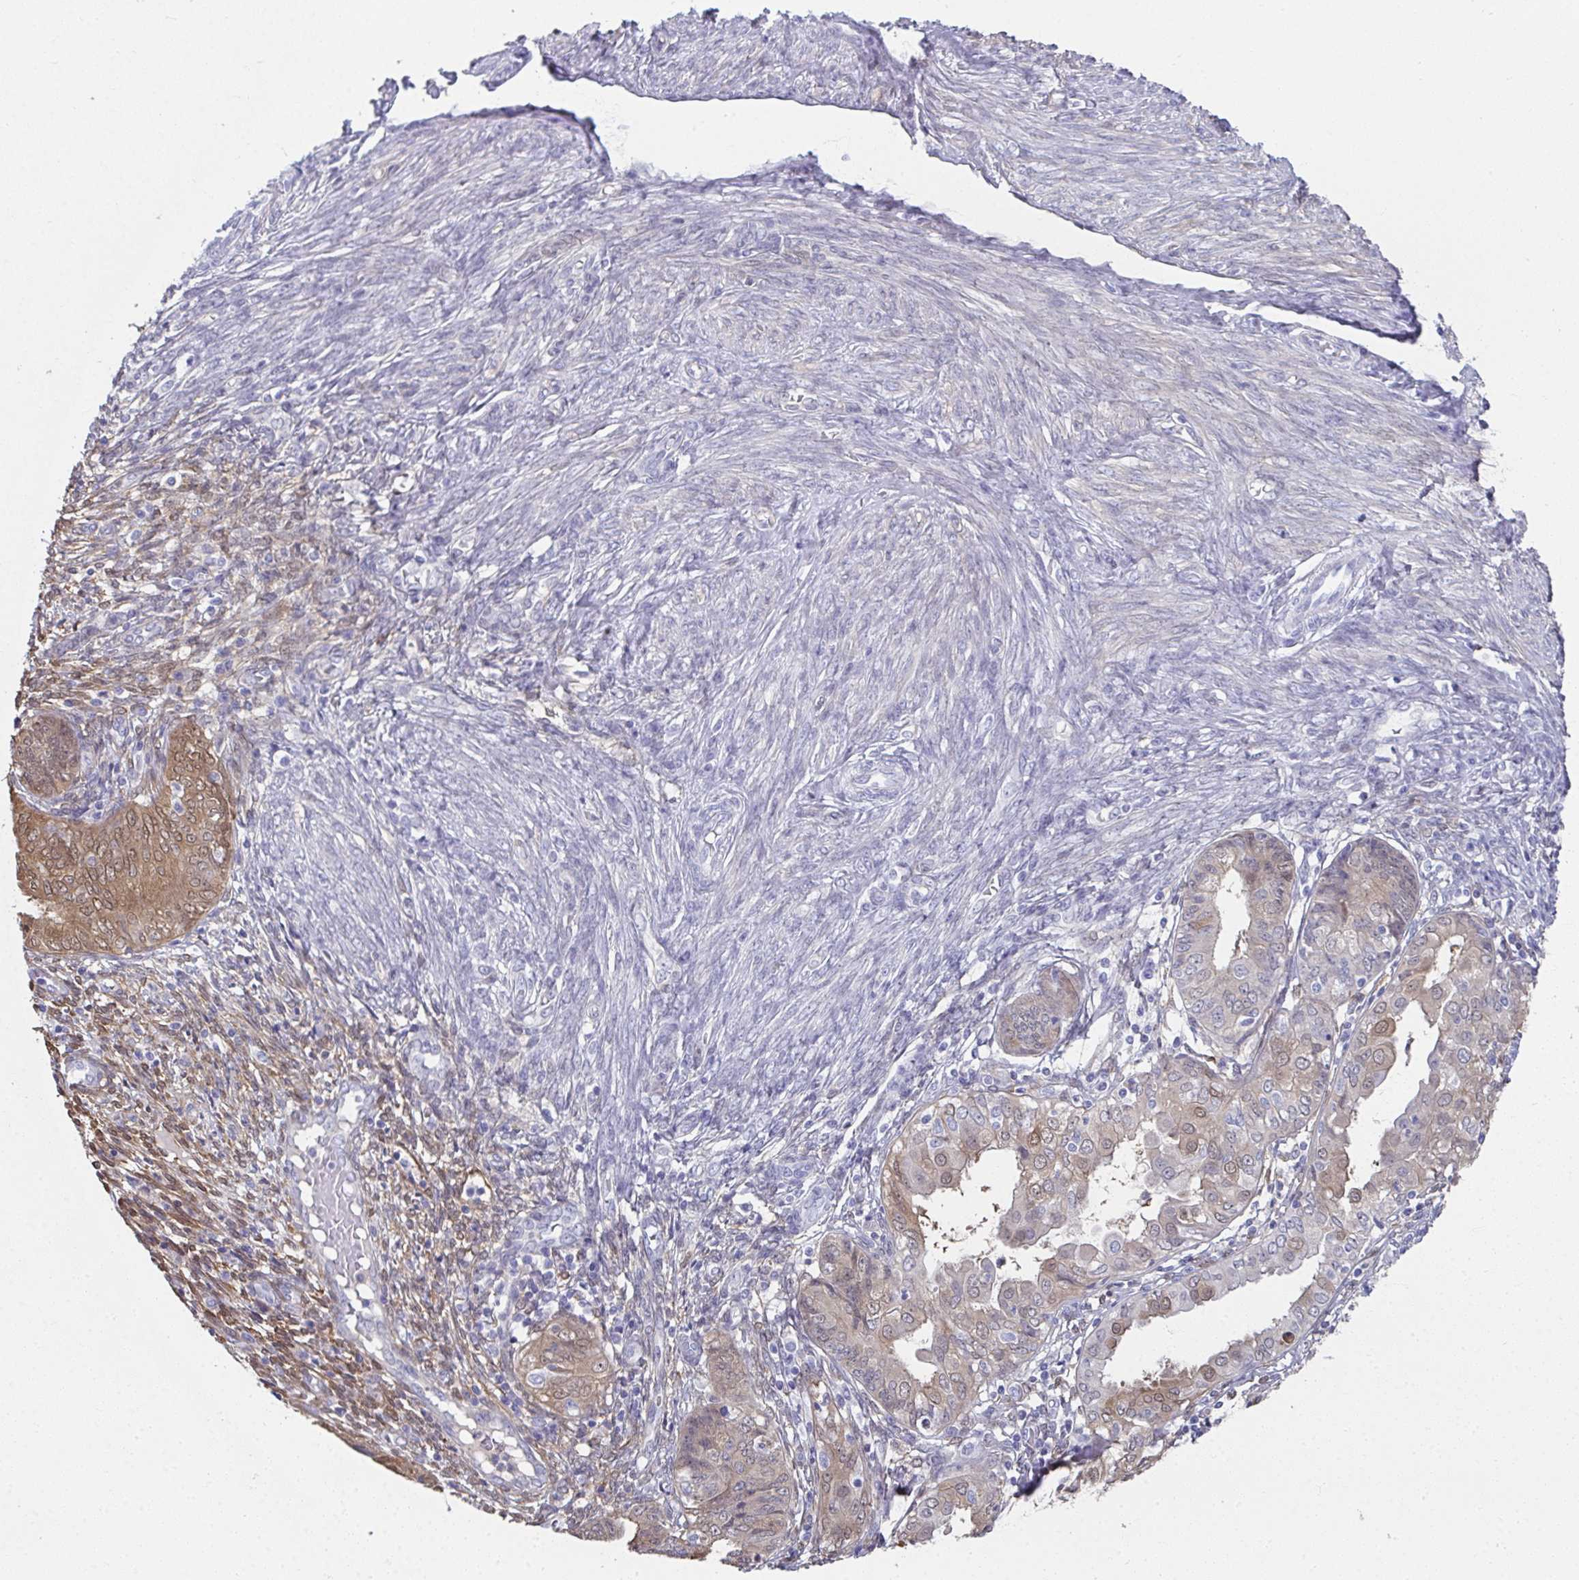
{"staining": {"intensity": "weak", "quantity": "25%-75%", "location": "cytoplasmic/membranous,nuclear"}, "tissue": "endometrial cancer", "cell_type": "Tumor cells", "image_type": "cancer", "snomed": [{"axis": "morphology", "description": "Adenocarcinoma, NOS"}, {"axis": "topography", "description": "Endometrium"}], "caption": "DAB (3,3'-diaminobenzidine) immunohistochemical staining of adenocarcinoma (endometrial) reveals weak cytoplasmic/membranous and nuclear protein positivity in approximately 25%-75% of tumor cells. Nuclei are stained in blue.", "gene": "RBP1", "patient": {"sex": "female", "age": 68}}